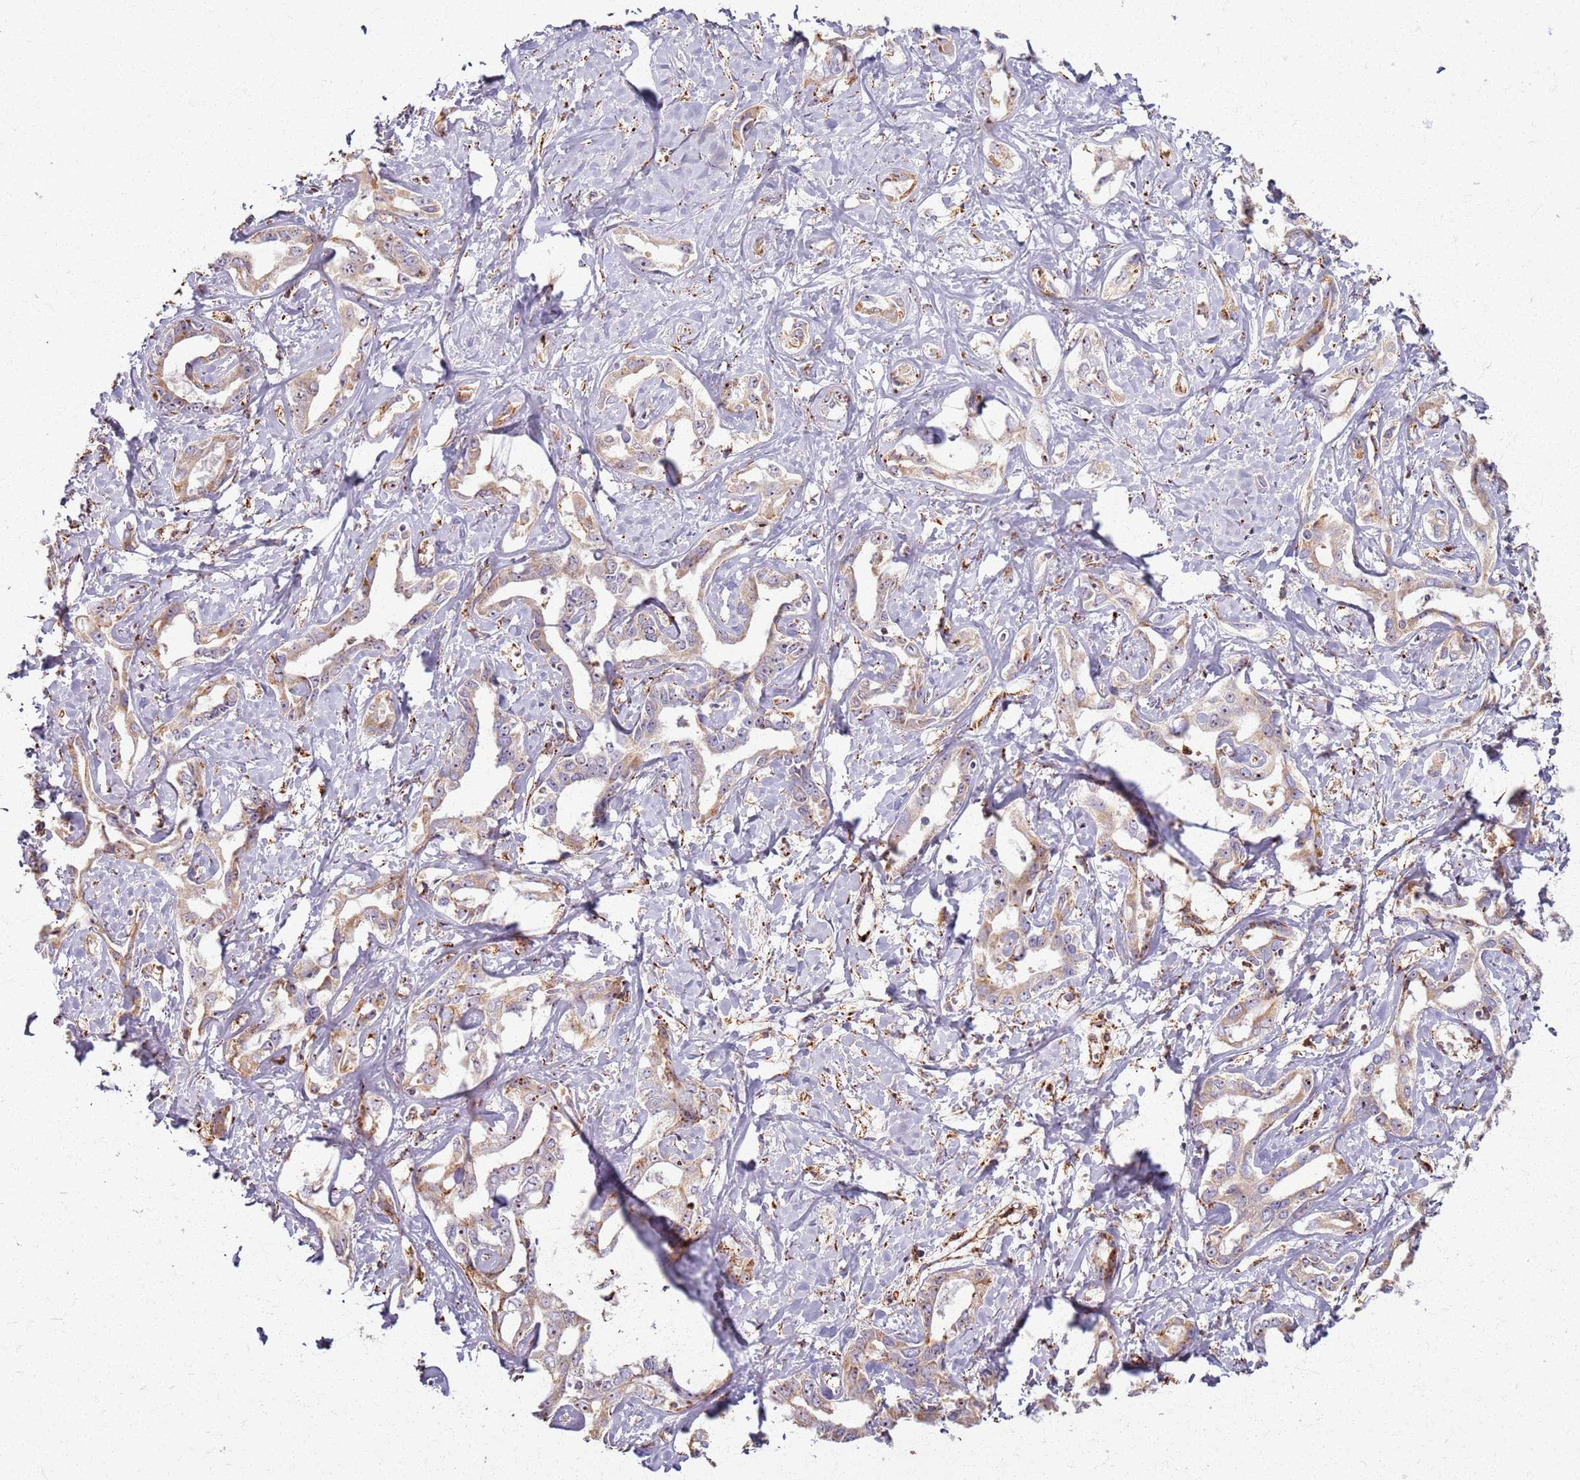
{"staining": {"intensity": "moderate", "quantity": "25%-75%", "location": "cytoplasmic/membranous"}, "tissue": "liver cancer", "cell_type": "Tumor cells", "image_type": "cancer", "snomed": [{"axis": "morphology", "description": "Cholangiocarcinoma"}, {"axis": "topography", "description": "Liver"}], "caption": "Moderate cytoplasmic/membranous staining for a protein is present in about 25%-75% of tumor cells of liver cancer using immunohistochemistry (IHC).", "gene": "KRI1", "patient": {"sex": "male", "age": 59}}